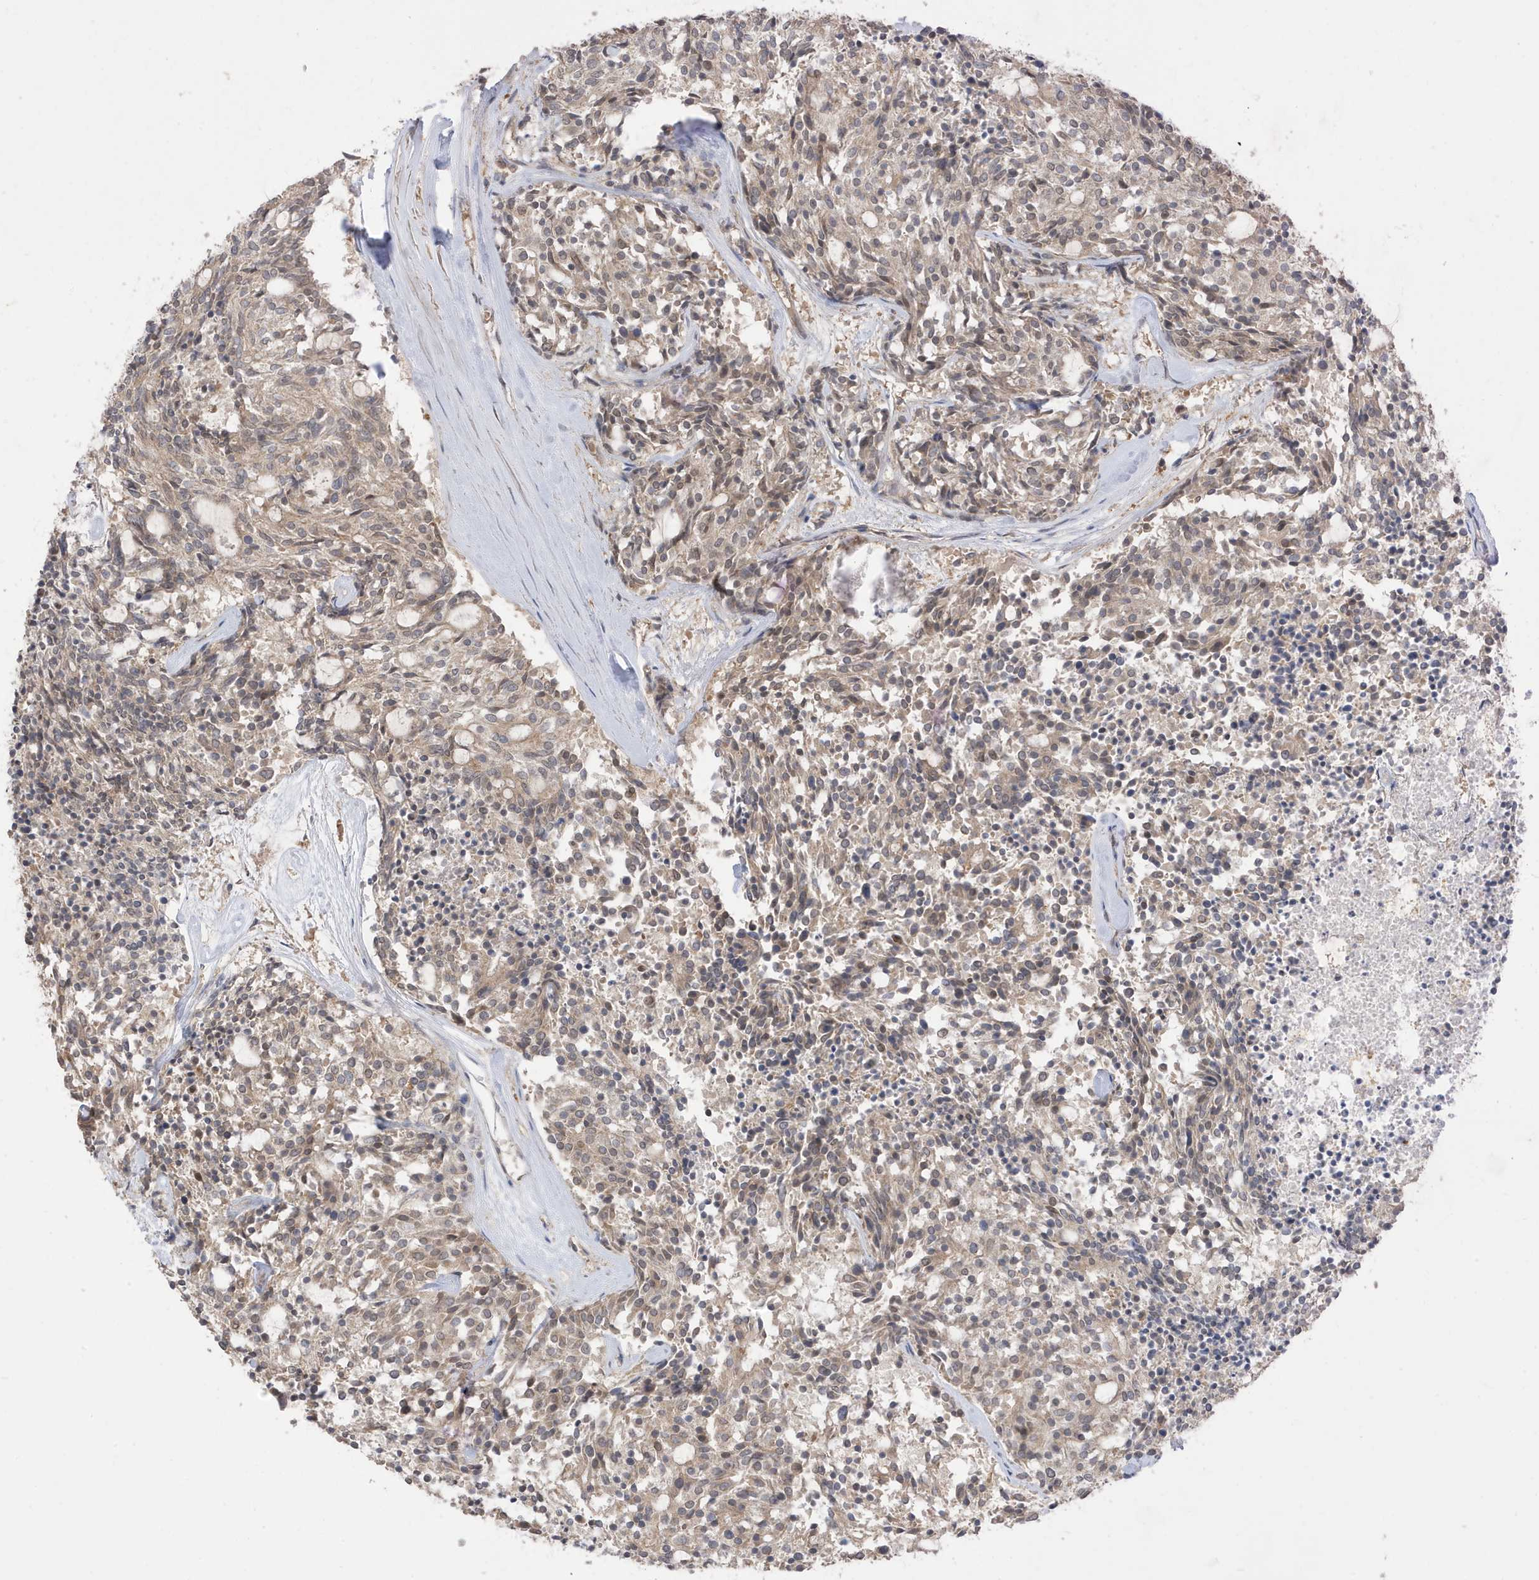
{"staining": {"intensity": "weak", "quantity": ">75%", "location": "cytoplasmic/membranous"}, "tissue": "carcinoid", "cell_type": "Tumor cells", "image_type": "cancer", "snomed": [{"axis": "morphology", "description": "Carcinoid, malignant, NOS"}, {"axis": "topography", "description": "Pancreas"}], "caption": "Protein expression analysis of carcinoid (malignant) displays weak cytoplasmic/membranous staining in about >75% of tumor cells.", "gene": "TAB3", "patient": {"sex": "female", "age": 54}}